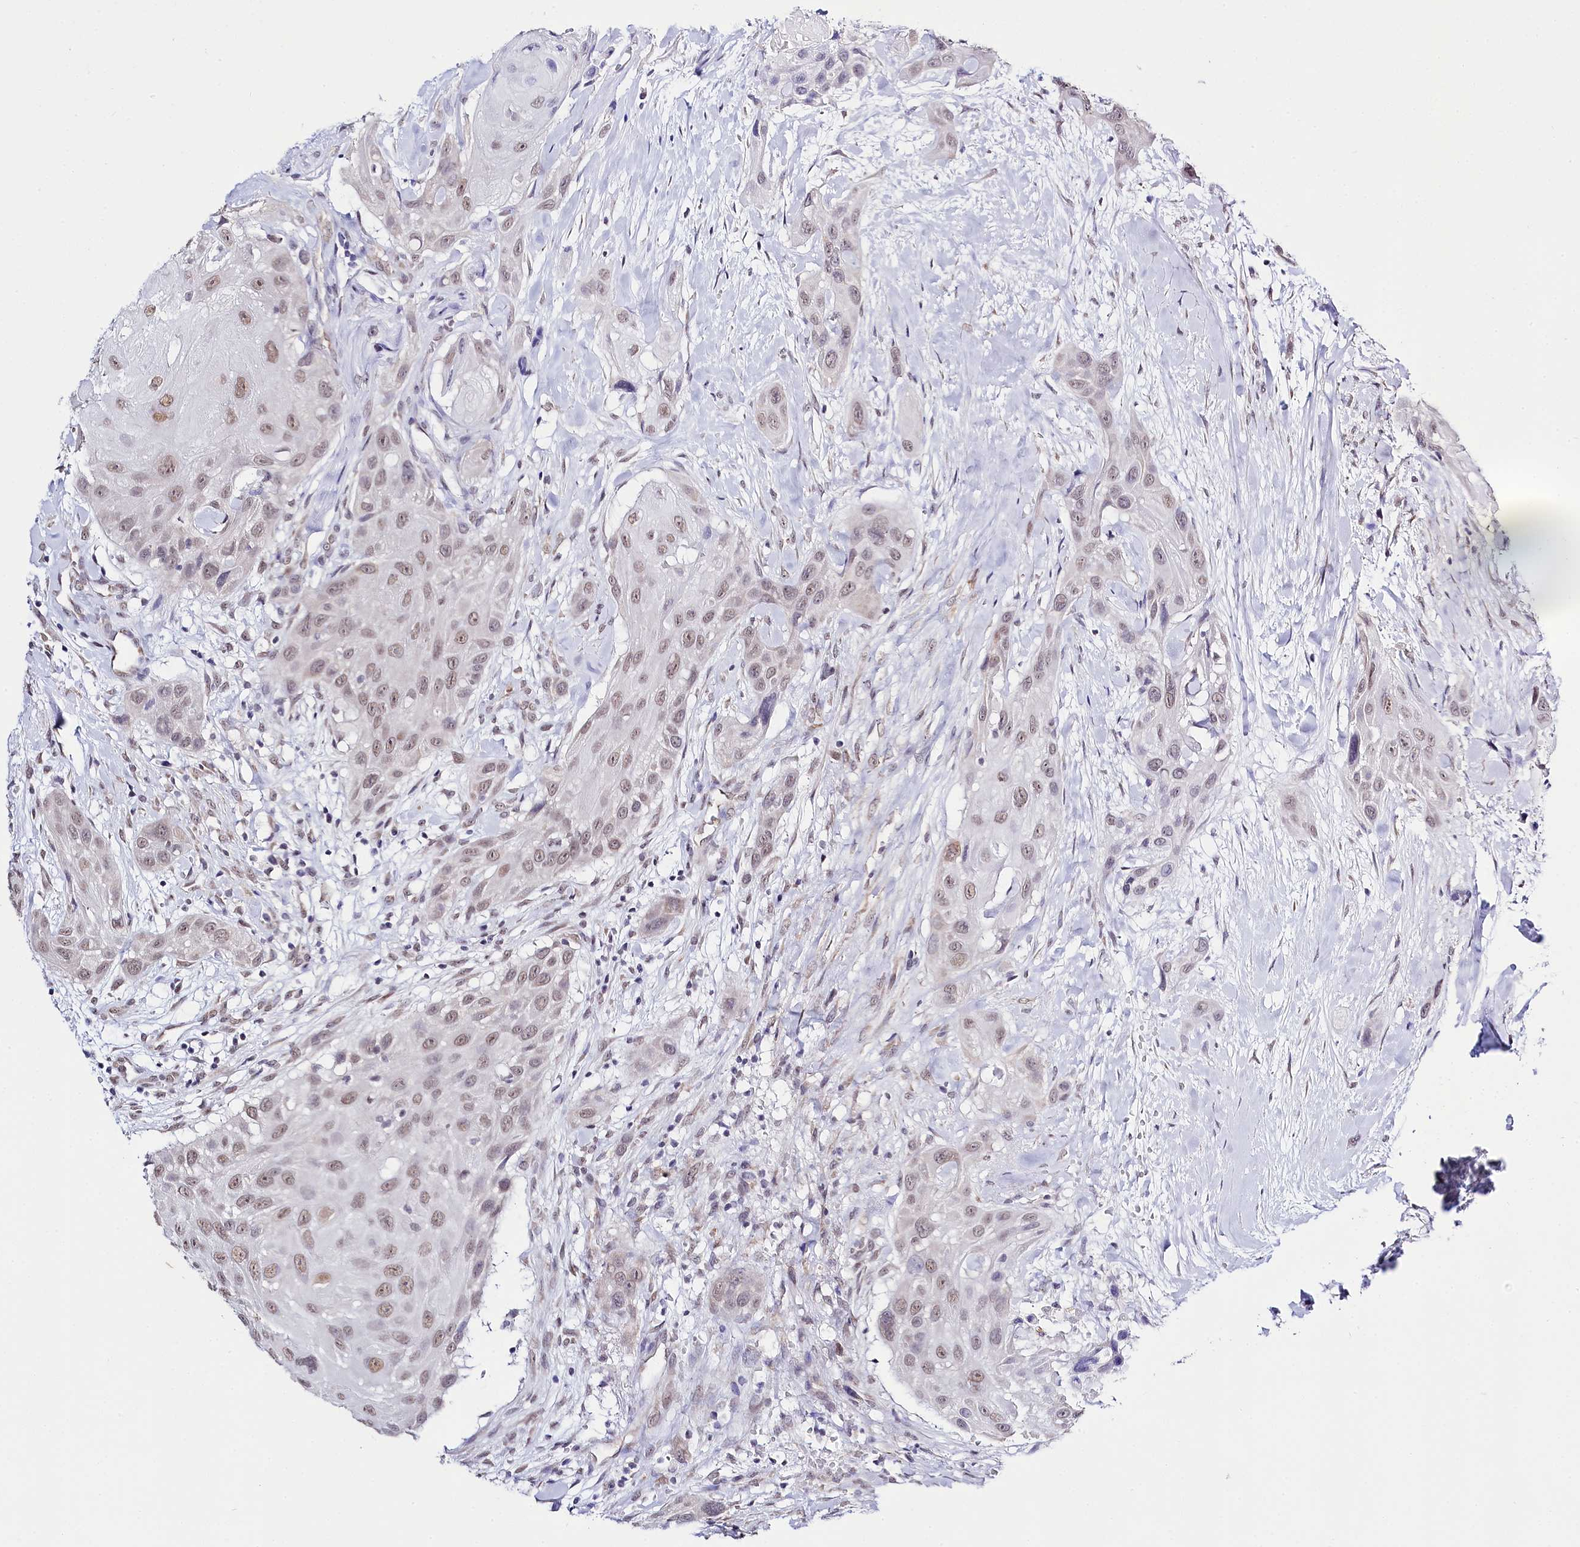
{"staining": {"intensity": "weak", "quantity": ">75%", "location": "nuclear"}, "tissue": "head and neck cancer", "cell_type": "Tumor cells", "image_type": "cancer", "snomed": [{"axis": "morphology", "description": "Squamous cell carcinoma, NOS"}, {"axis": "topography", "description": "Head-Neck"}], "caption": "The immunohistochemical stain labels weak nuclear staining in tumor cells of squamous cell carcinoma (head and neck) tissue. (DAB (3,3'-diaminobenzidine) IHC with brightfield microscopy, high magnification).", "gene": "SPATS2", "patient": {"sex": "male", "age": 81}}